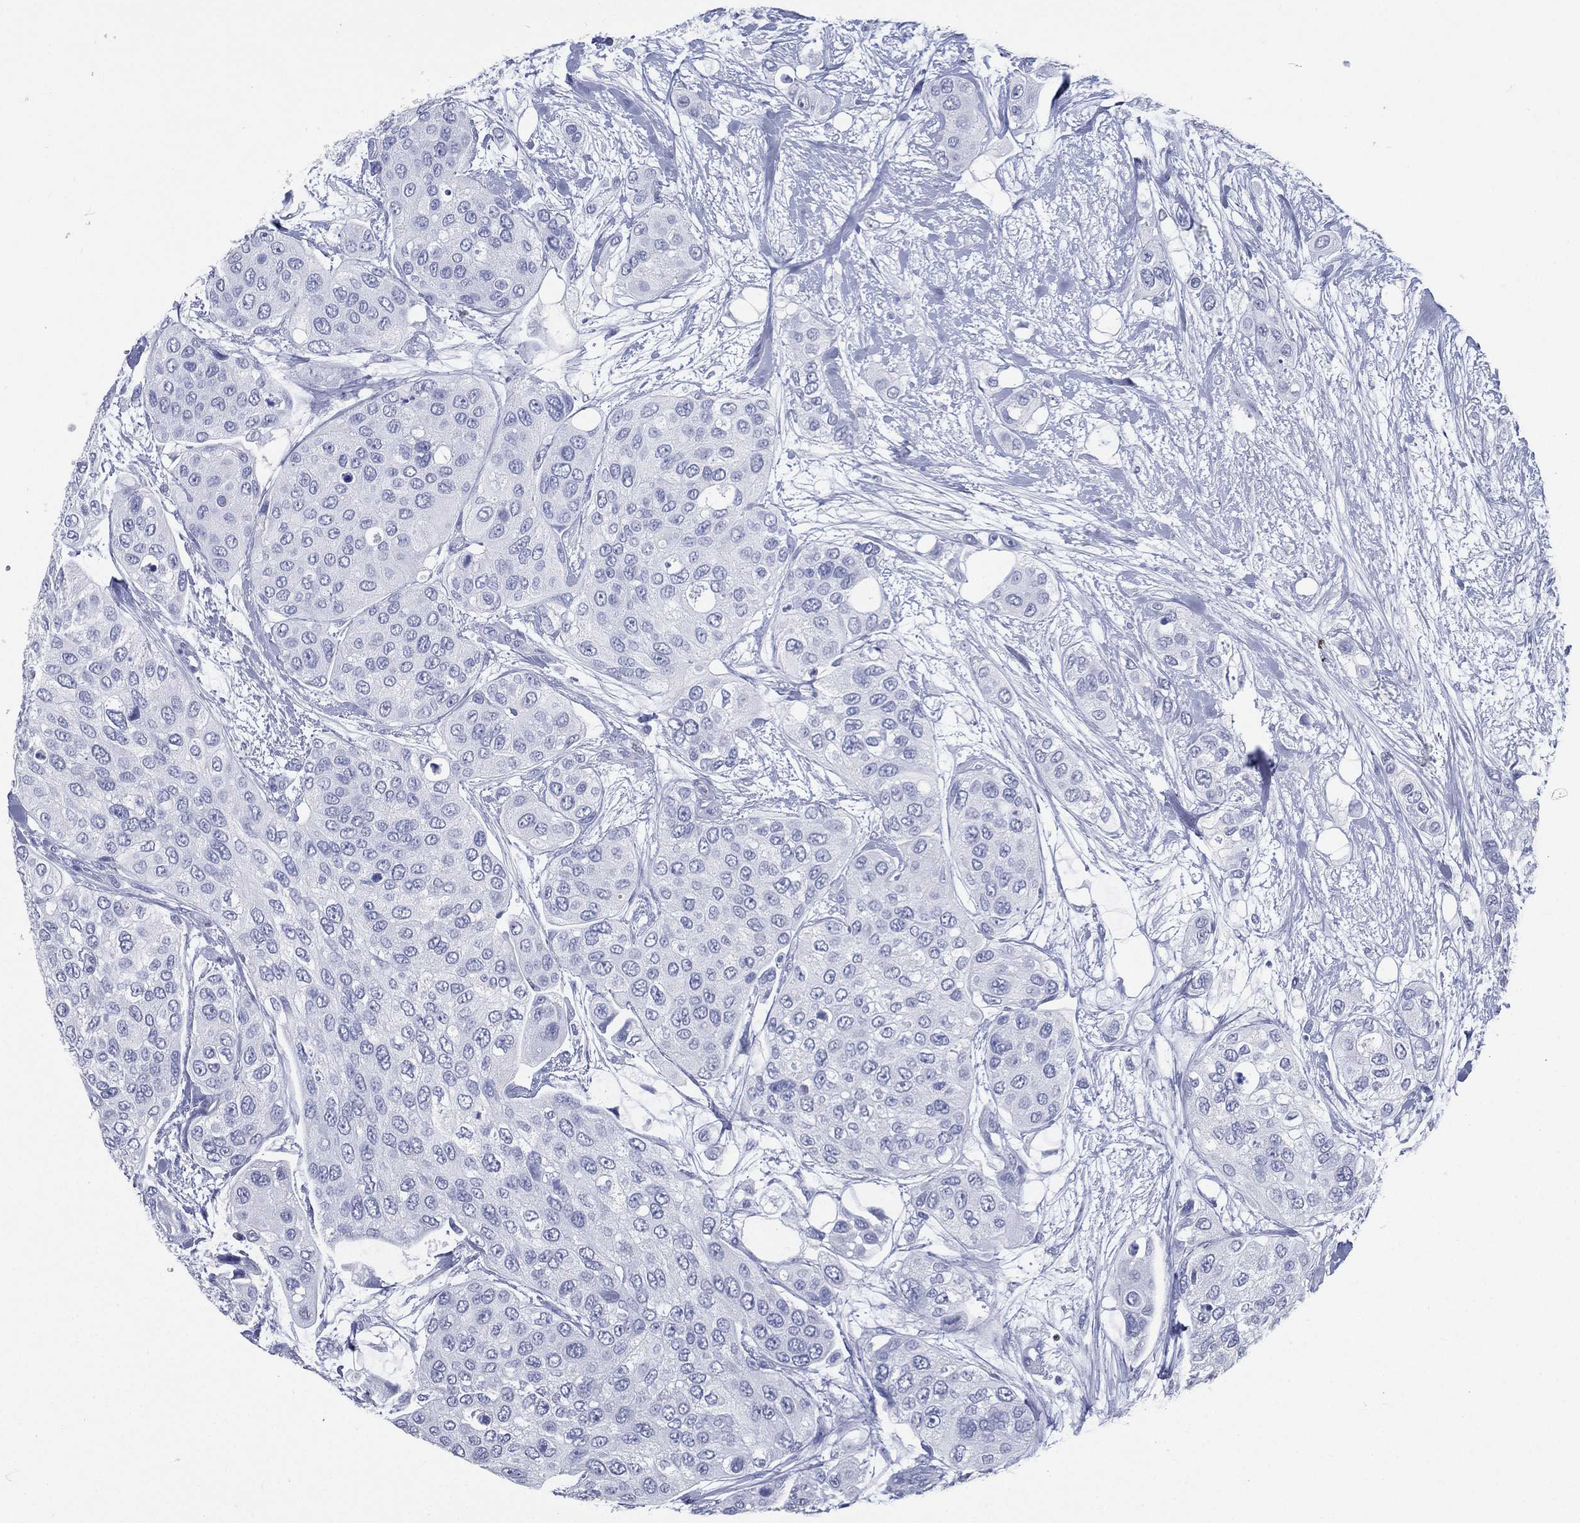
{"staining": {"intensity": "negative", "quantity": "none", "location": "none"}, "tissue": "urothelial cancer", "cell_type": "Tumor cells", "image_type": "cancer", "snomed": [{"axis": "morphology", "description": "Urothelial carcinoma, High grade"}, {"axis": "topography", "description": "Urinary bladder"}], "caption": "Immunohistochemistry of urothelial cancer exhibits no expression in tumor cells. The staining was performed using DAB to visualize the protein expression in brown, while the nuclei were stained in blue with hematoxylin (Magnification: 20x).", "gene": "PYHIN1", "patient": {"sex": "male", "age": 77}}